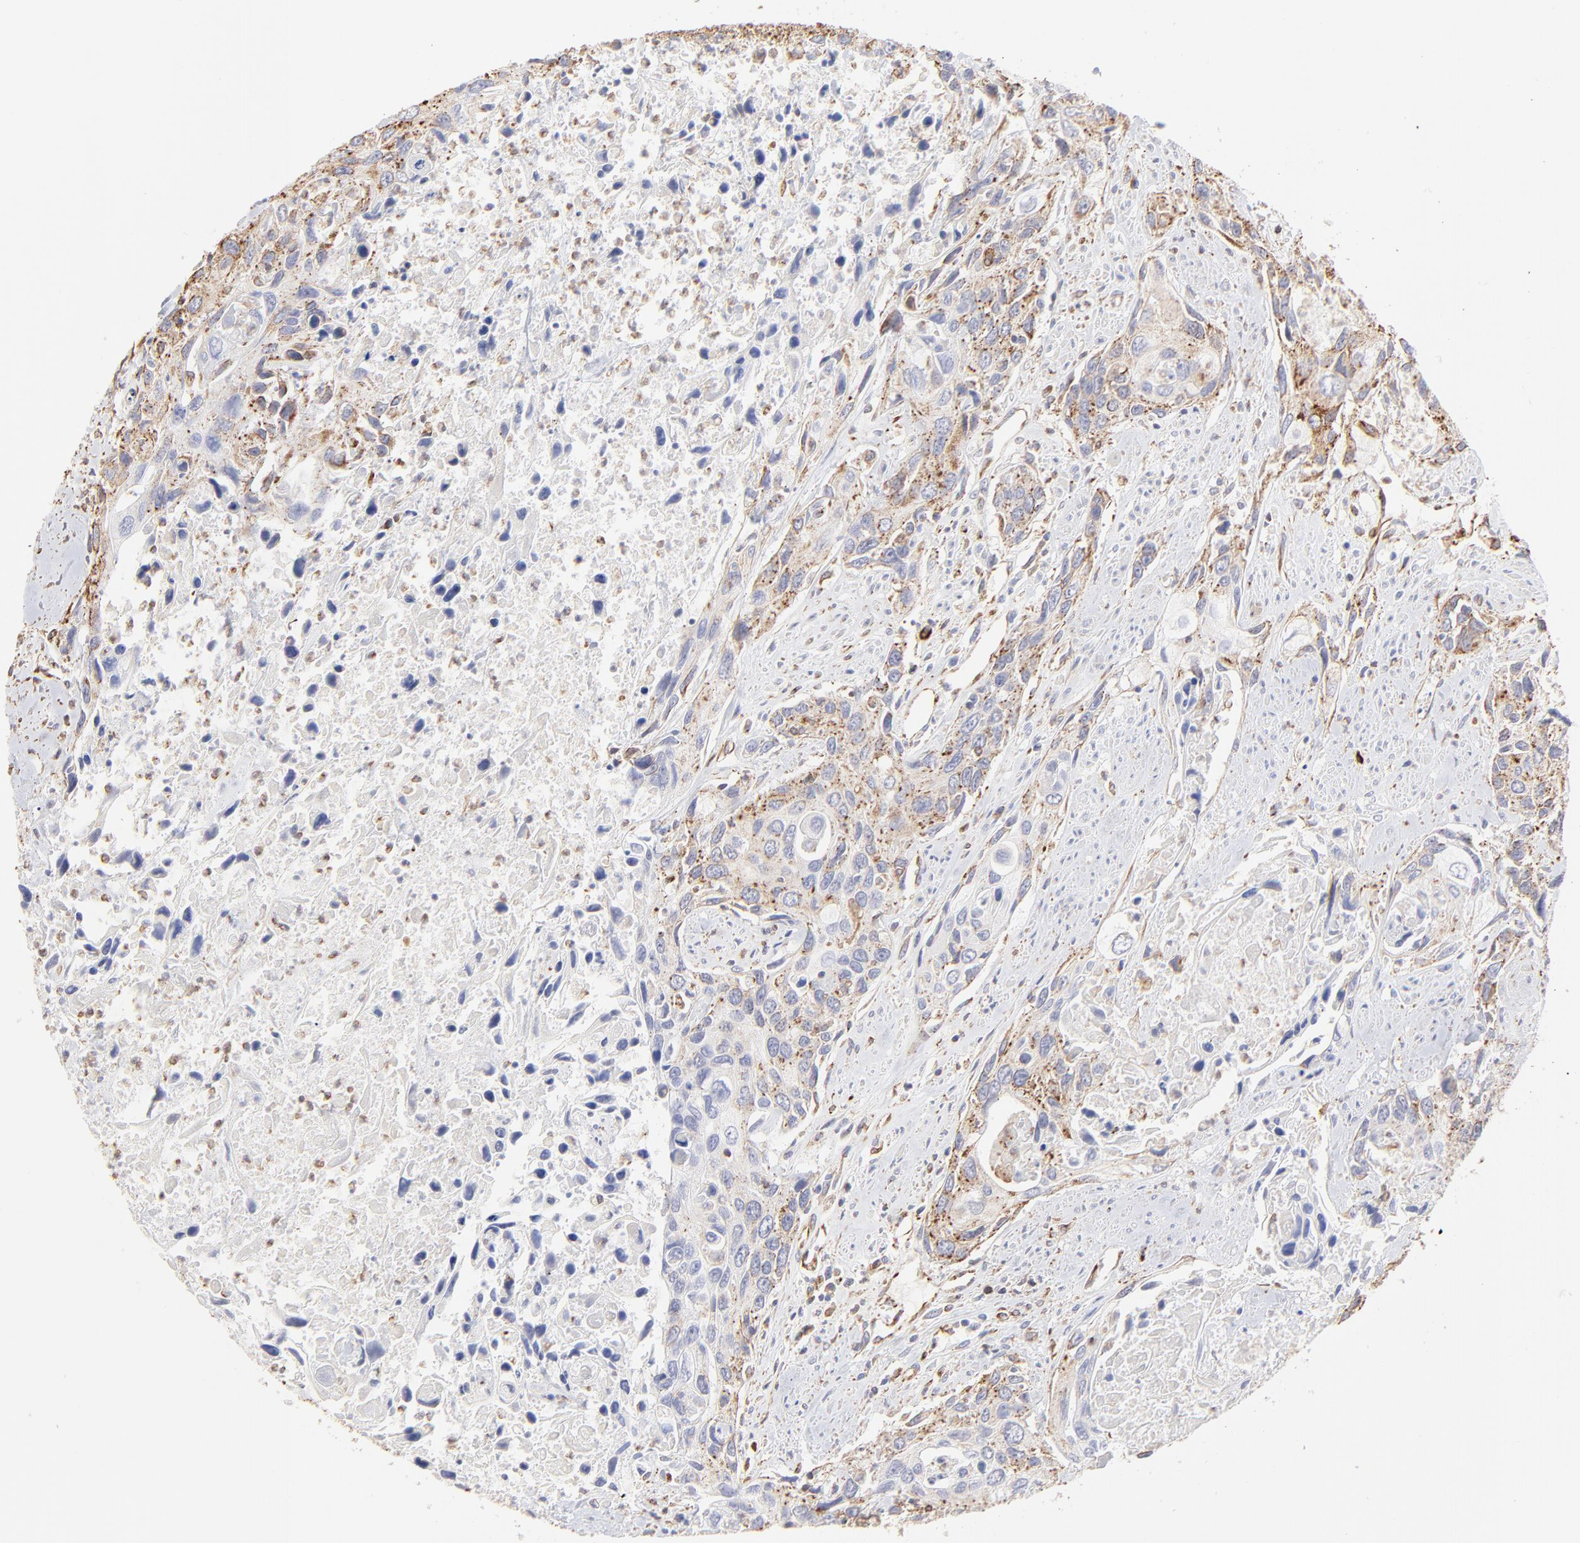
{"staining": {"intensity": "strong", "quantity": ">75%", "location": "cytoplasmic/membranous"}, "tissue": "urothelial cancer", "cell_type": "Tumor cells", "image_type": "cancer", "snomed": [{"axis": "morphology", "description": "Urothelial carcinoma, High grade"}, {"axis": "topography", "description": "Urinary bladder"}], "caption": "DAB immunohistochemical staining of human urothelial carcinoma (high-grade) reveals strong cytoplasmic/membranous protein staining in approximately >75% of tumor cells. (brown staining indicates protein expression, while blue staining denotes nuclei).", "gene": "COX8C", "patient": {"sex": "male", "age": 71}}